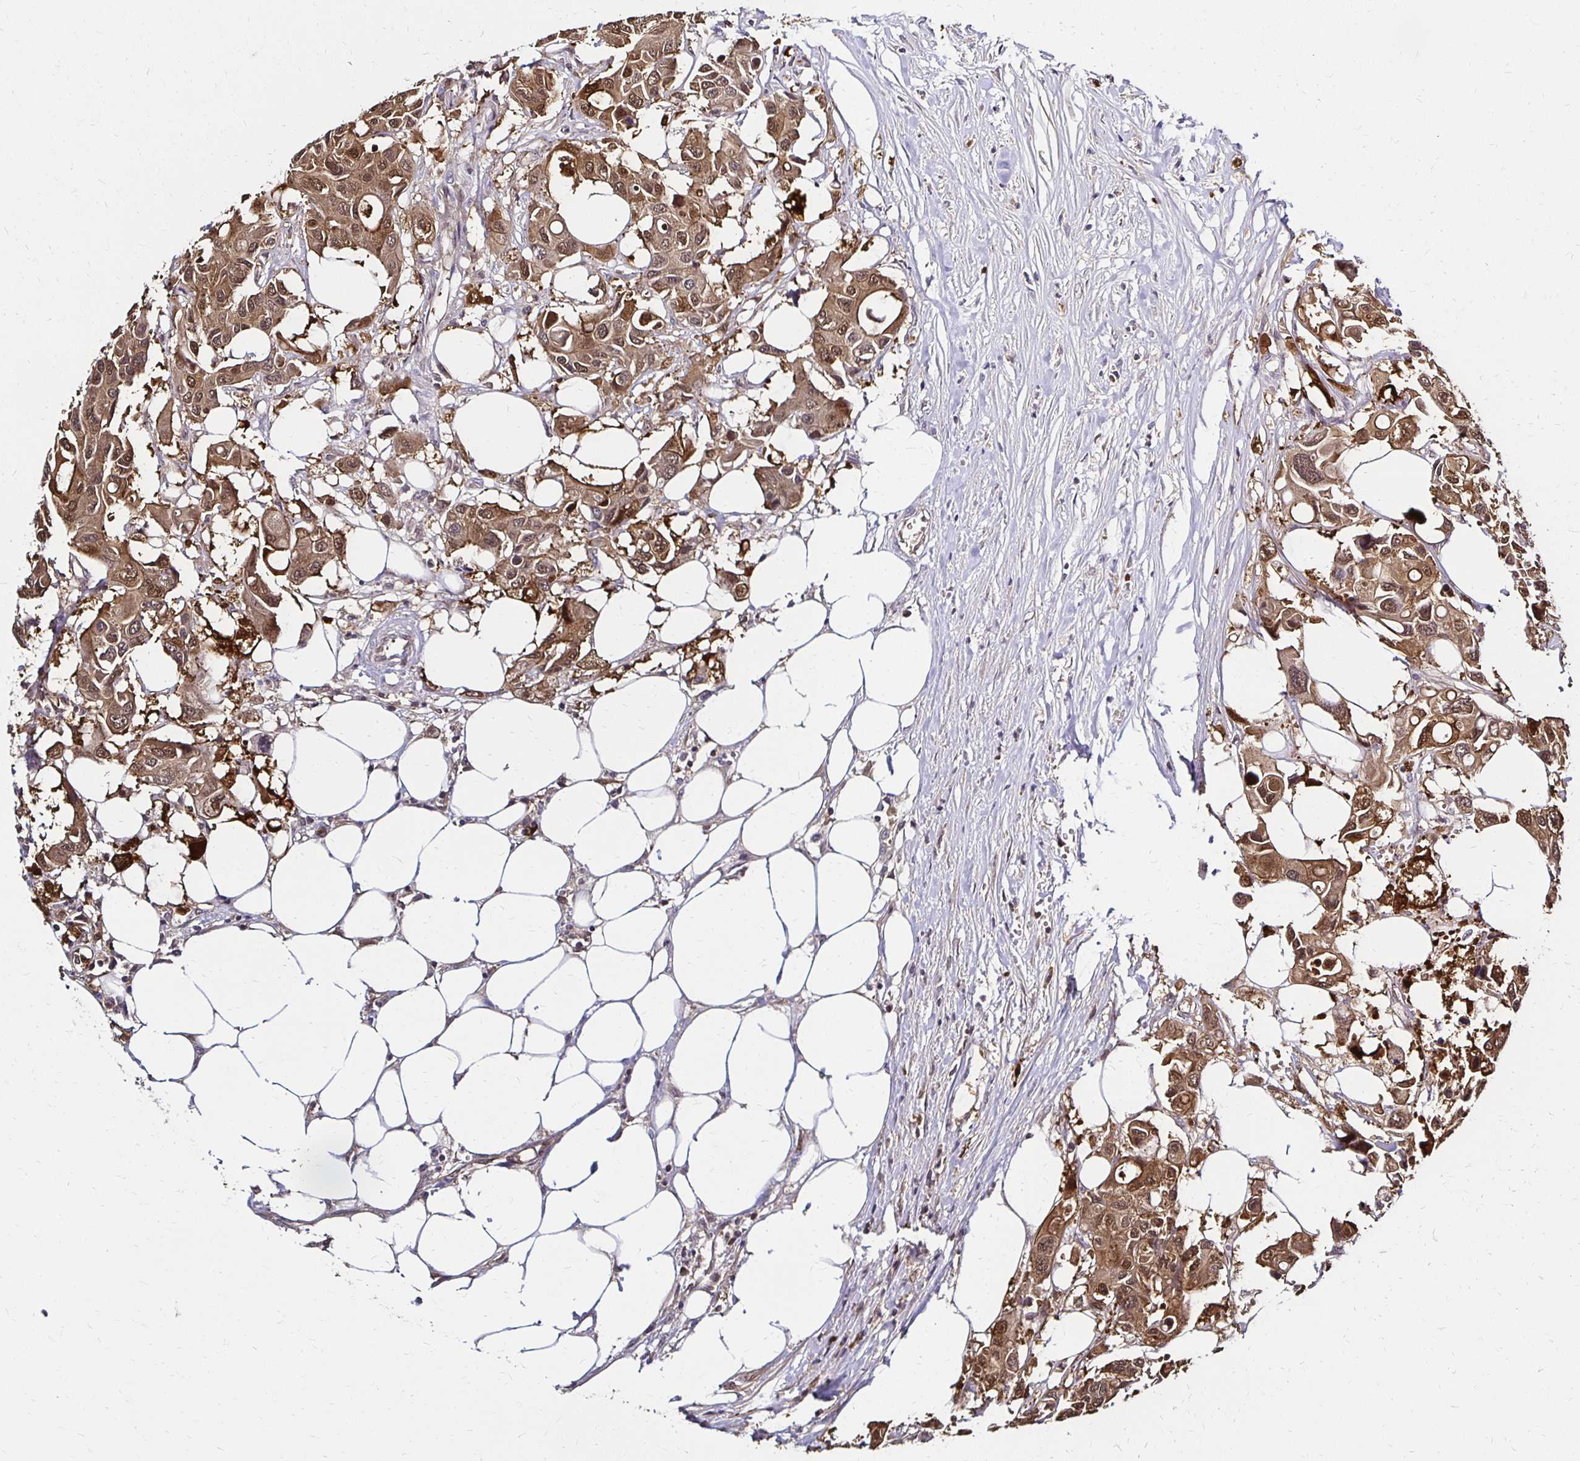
{"staining": {"intensity": "moderate", "quantity": ">75%", "location": "cytoplasmic/membranous,nuclear"}, "tissue": "colorectal cancer", "cell_type": "Tumor cells", "image_type": "cancer", "snomed": [{"axis": "morphology", "description": "Adenocarcinoma, NOS"}, {"axis": "topography", "description": "Colon"}], "caption": "Protein expression analysis of human colorectal cancer (adenocarcinoma) reveals moderate cytoplasmic/membranous and nuclear expression in about >75% of tumor cells.", "gene": "TXN", "patient": {"sex": "male", "age": 77}}